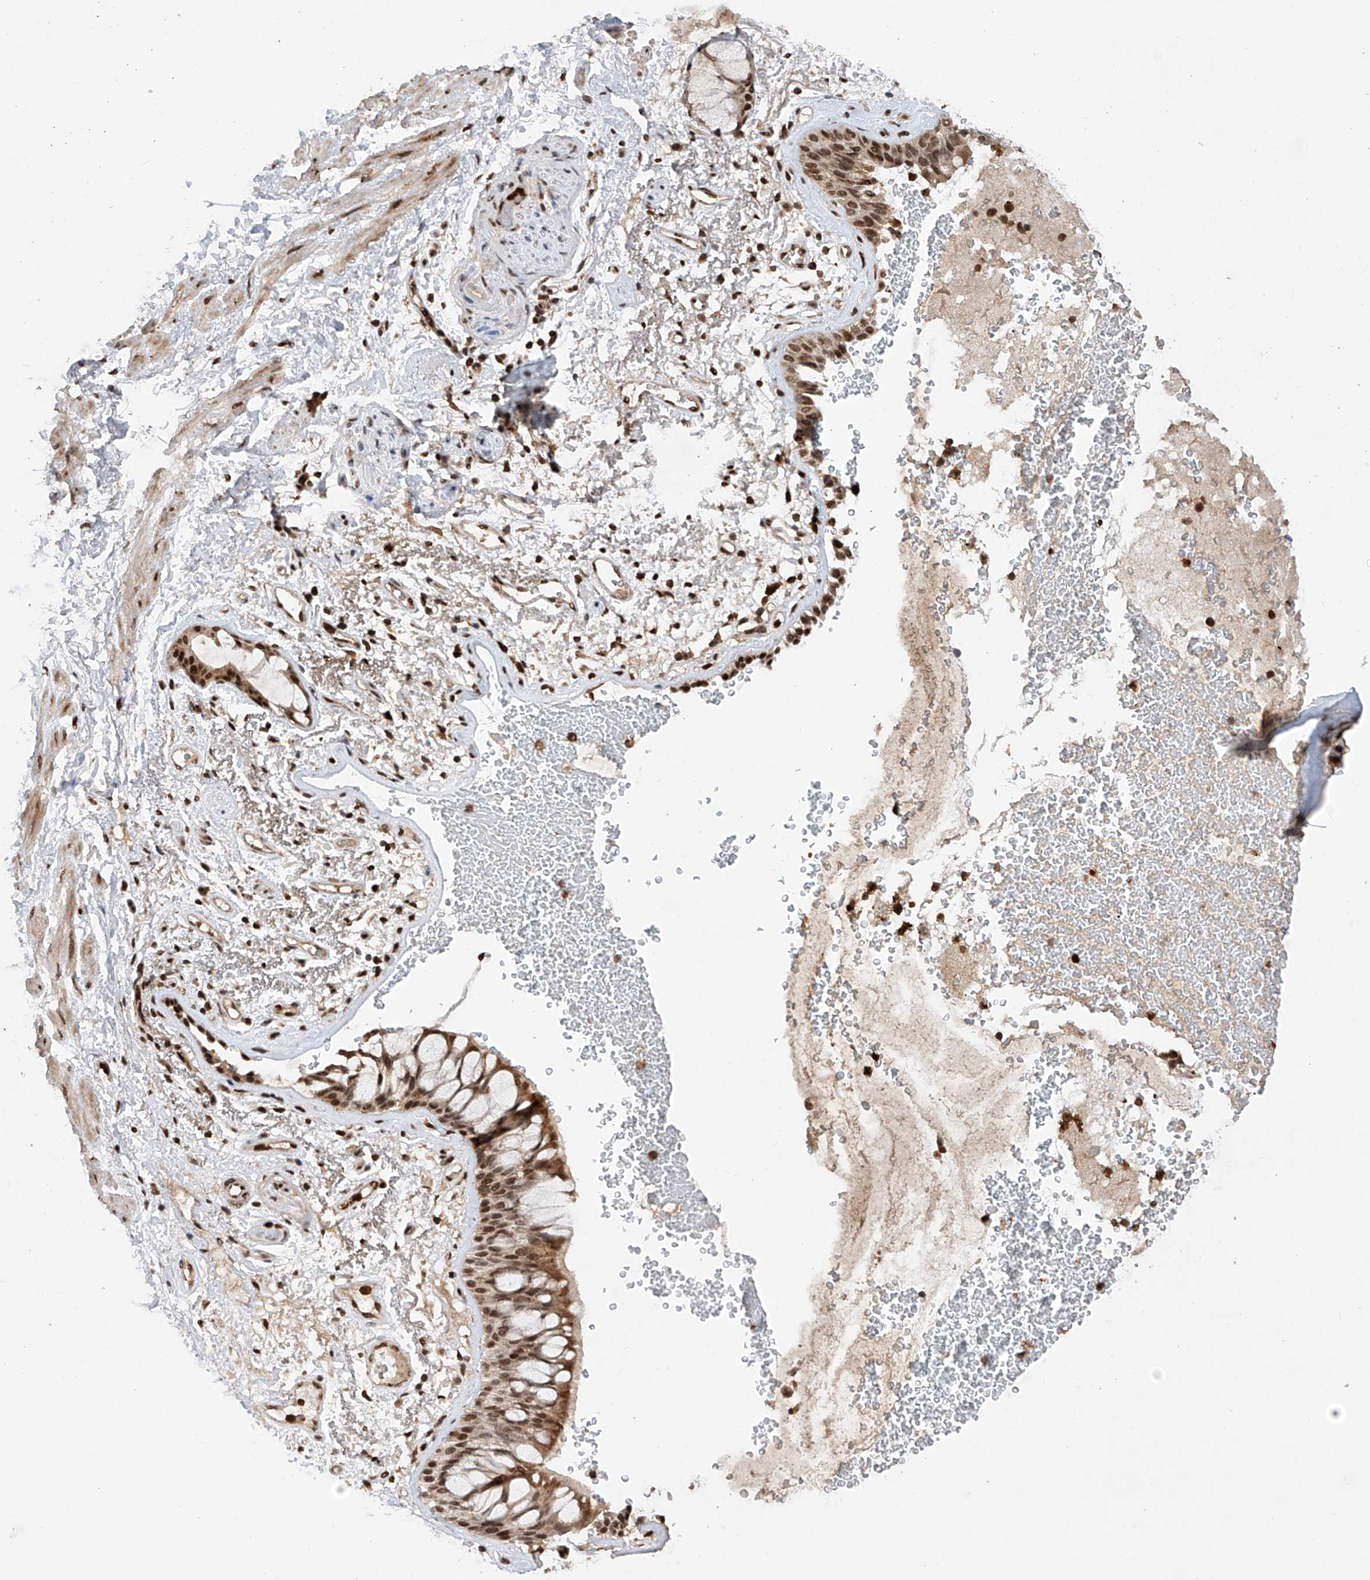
{"staining": {"intensity": "moderate", "quantity": ">75%", "location": "cytoplasmic/membranous,nuclear"}, "tissue": "bronchus", "cell_type": "Respiratory epithelial cells", "image_type": "normal", "snomed": [{"axis": "morphology", "description": "Normal tissue, NOS"}, {"axis": "morphology", "description": "Squamous cell carcinoma, NOS"}, {"axis": "topography", "description": "Lymph node"}, {"axis": "topography", "description": "Bronchus"}, {"axis": "topography", "description": "Lung"}], "caption": "Immunohistochemical staining of unremarkable bronchus demonstrates medium levels of moderate cytoplasmic/membranous,nuclear positivity in approximately >75% of respiratory epithelial cells. The protein of interest is stained brown, and the nuclei are stained in blue (DAB IHC with brightfield microscopy, high magnification).", "gene": "ZNF280D", "patient": {"sex": "male", "age": 66}}